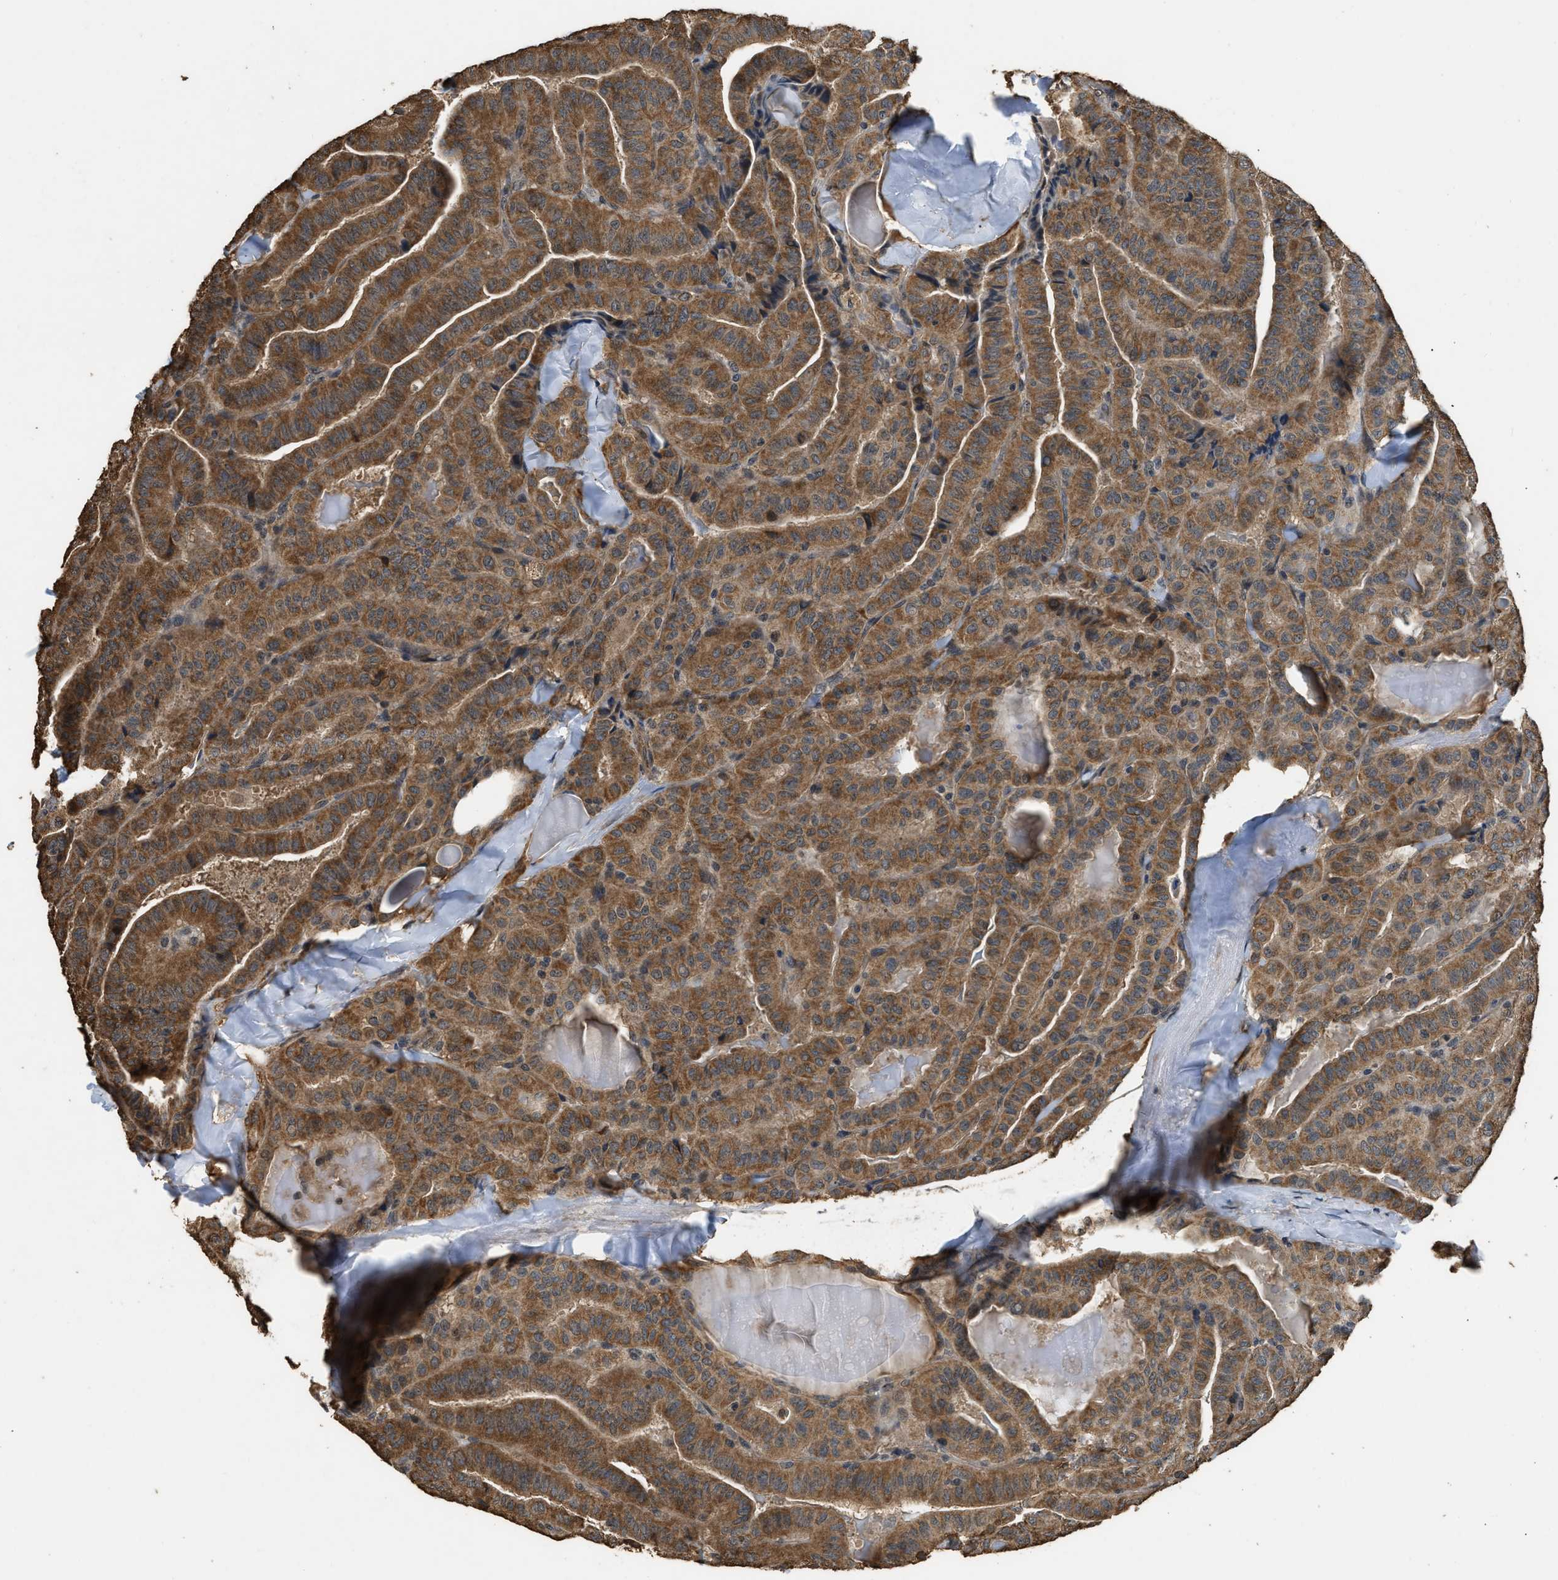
{"staining": {"intensity": "moderate", "quantity": ">75%", "location": "cytoplasmic/membranous"}, "tissue": "thyroid cancer", "cell_type": "Tumor cells", "image_type": "cancer", "snomed": [{"axis": "morphology", "description": "Papillary adenocarcinoma, NOS"}, {"axis": "topography", "description": "Thyroid gland"}], "caption": "Immunohistochemistry staining of papillary adenocarcinoma (thyroid), which displays medium levels of moderate cytoplasmic/membranous staining in about >75% of tumor cells indicating moderate cytoplasmic/membranous protein expression. The staining was performed using DAB (brown) for protein detection and nuclei were counterstained in hematoxylin (blue).", "gene": "DENND6B", "patient": {"sex": "male", "age": 77}}